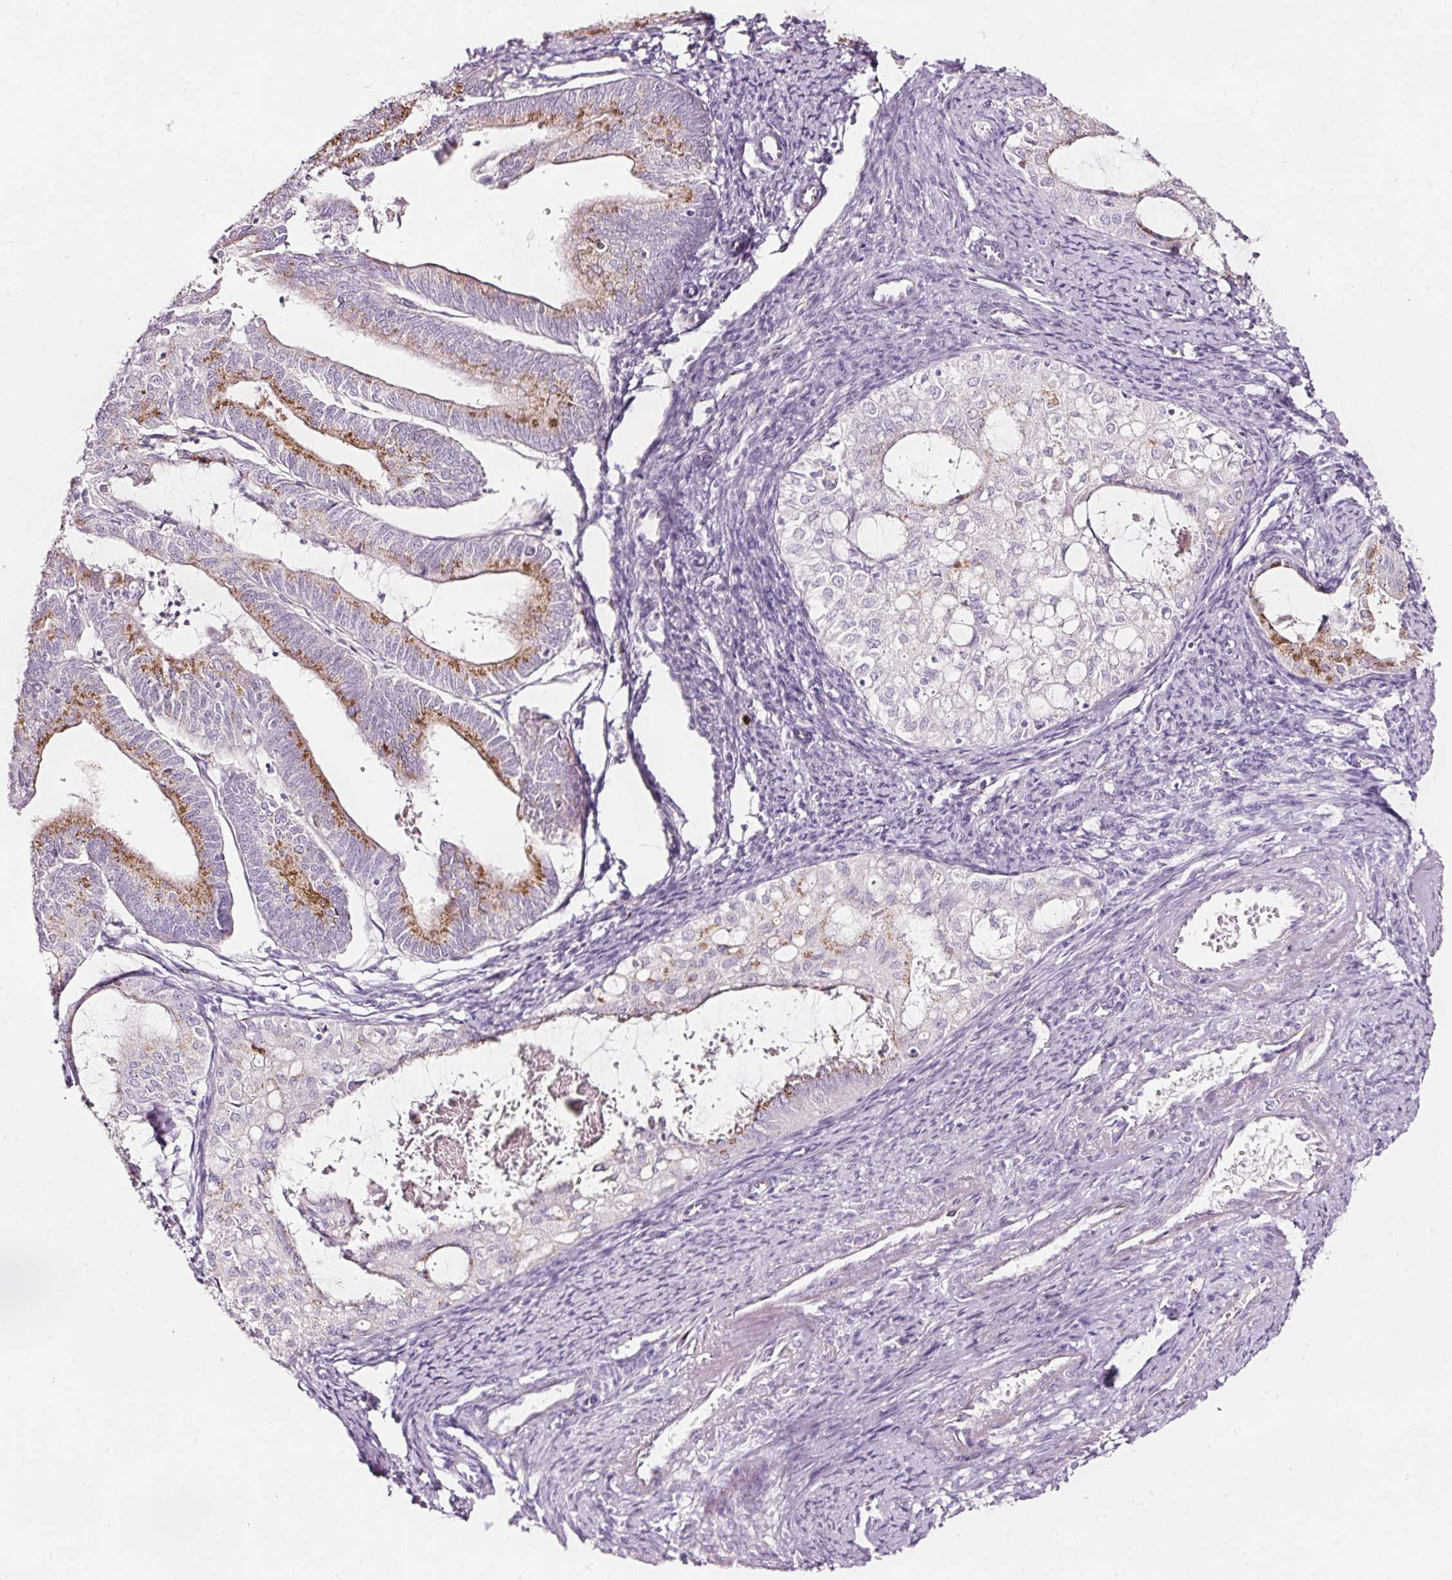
{"staining": {"intensity": "strong", "quantity": "25%-75%", "location": "cytoplasmic/membranous"}, "tissue": "endometrial cancer", "cell_type": "Tumor cells", "image_type": "cancer", "snomed": [{"axis": "morphology", "description": "Adenocarcinoma, NOS"}, {"axis": "topography", "description": "Endometrium"}], "caption": "The immunohistochemical stain labels strong cytoplasmic/membranous positivity in tumor cells of endometrial cancer (adenocarcinoma) tissue. The staining was performed using DAB to visualize the protein expression in brown, while the nuclei were stained in blue with hematoxylin (Magnification: 20x).", "gene": "SDF4", "patient": {"sex": "female", "age": 70}}